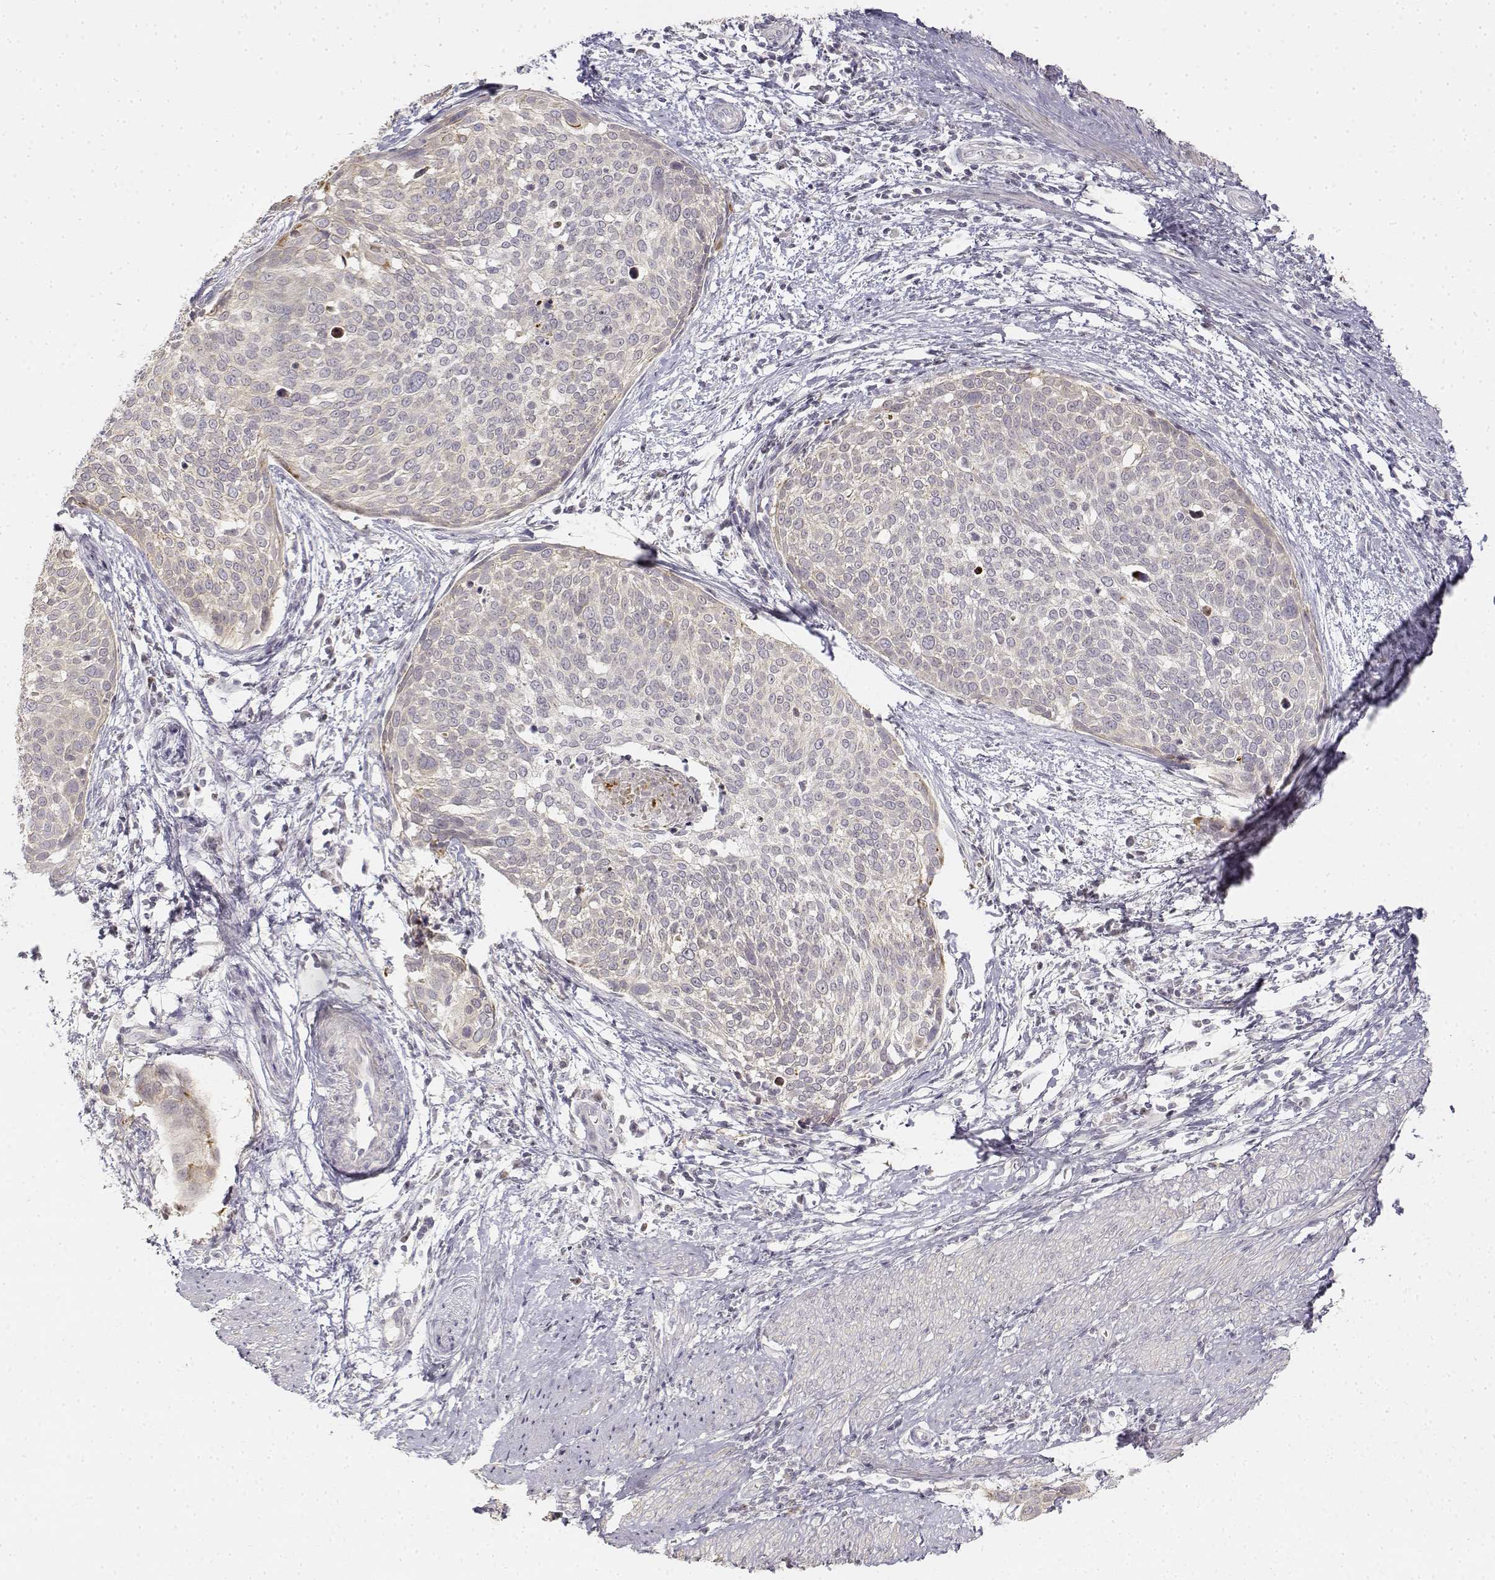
{"staining": {"intensity": "negative", "quantity": "none", "location": "none"}, "tissue": "cervical cancer", "cell_type": "Tumor cells", "image_type": "cancer", "snomed": [{"axis": "morphology", "description": "Squamous cell carcinoma, NOS"}, {"axis": "topography", "description": "Cervix"}], "caption": "DAB immunohistochemical staining of human cervical cancer (squamous cell carcinoma) displays no significant staining in tumor cells.", "gene": "GLIPR1L2", "patient": {"sex": "female", "age": 39}}